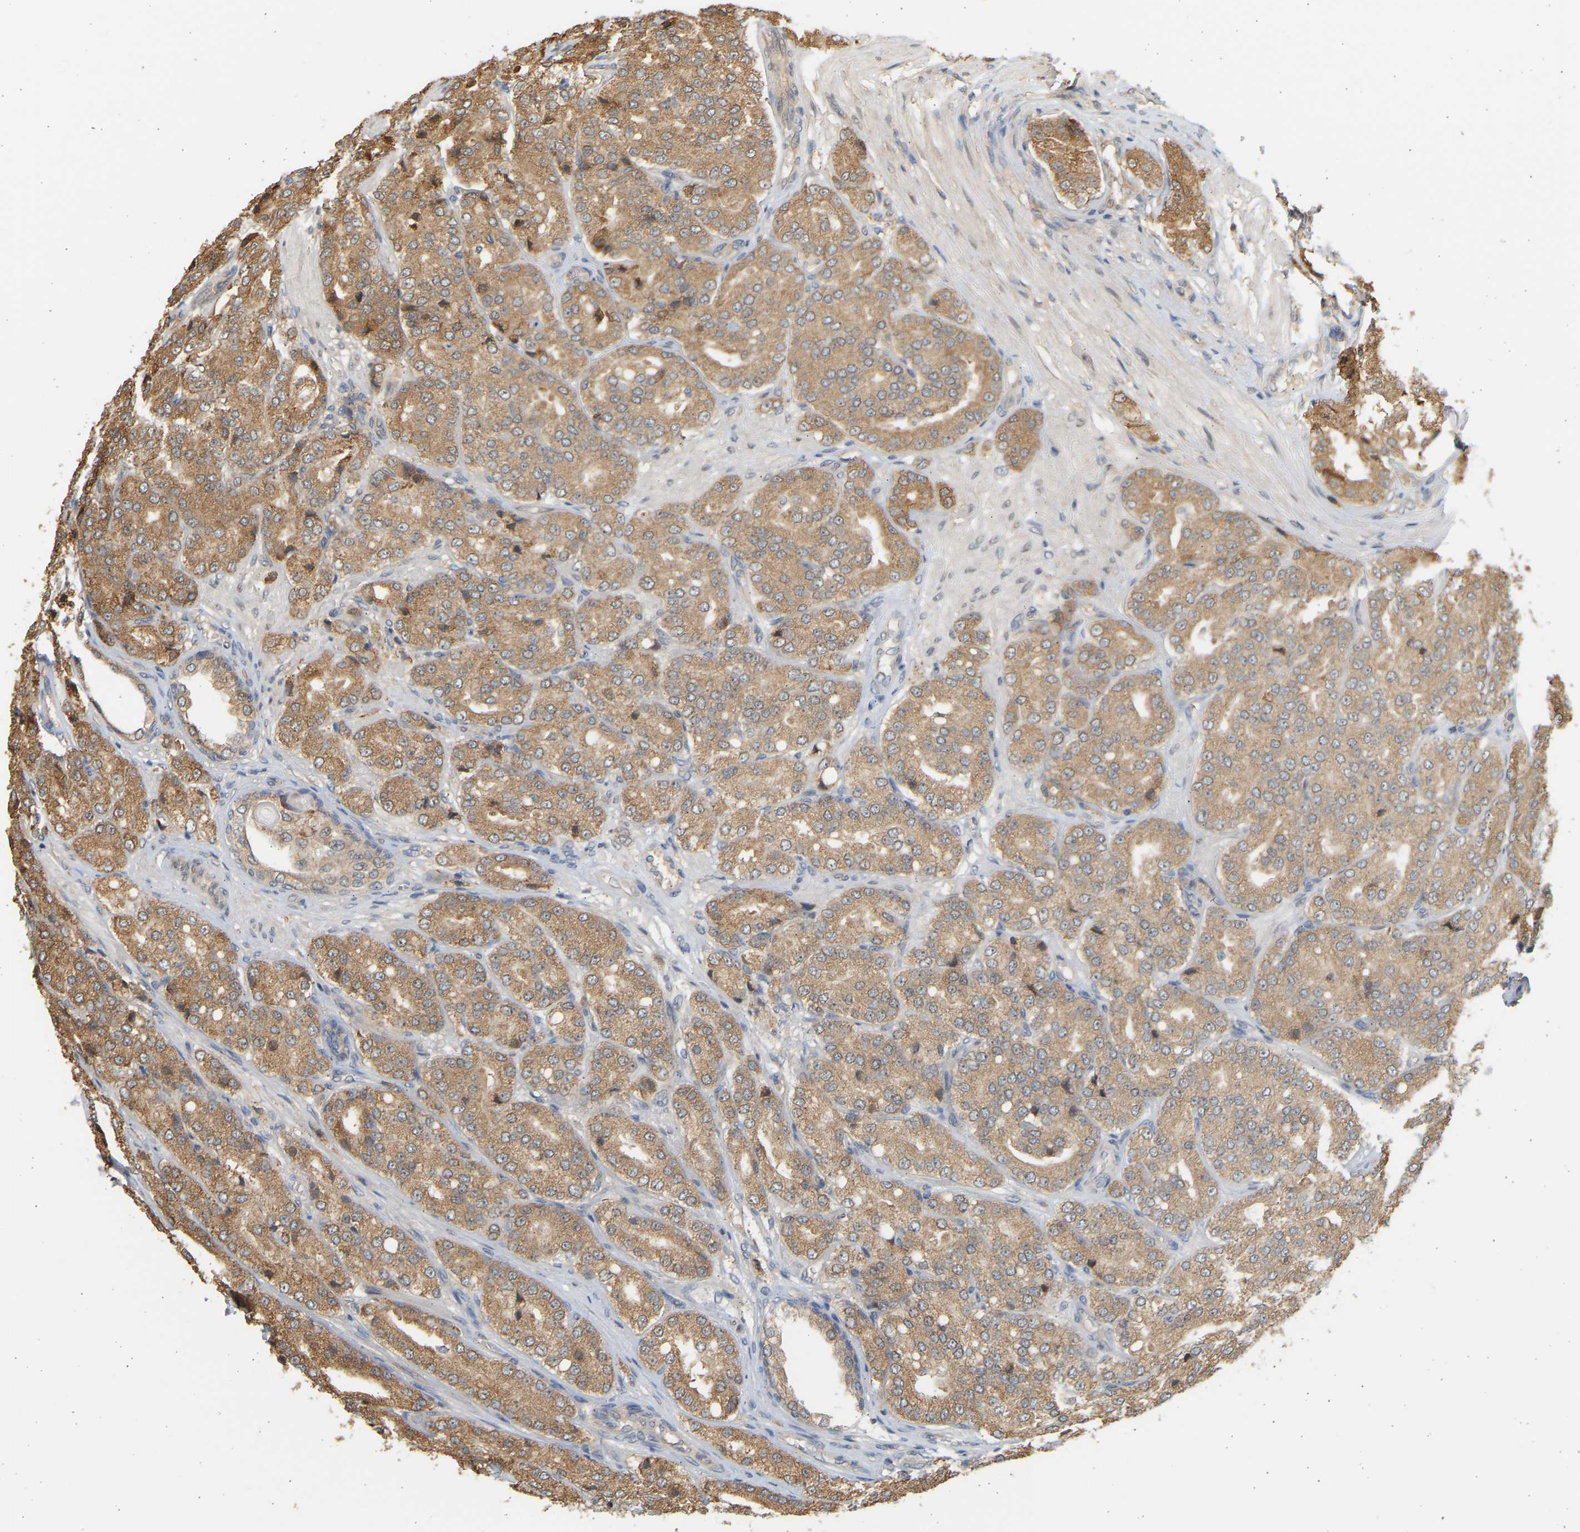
{"staining": {"intensity": "moderate", "quantity": ">75%", "location": "cytoplasmic/membranous"}, "tissue": "prostate cancer", "cell_type": "Tumor cells", "image_type": "cancer", "snomed": [{"axis": "morphology", "description": "Adenocarcinoma, High grade"}, {"axis": "topography", "description": "Prostate"}], "caption": "Prostate cancer (high-grade adenocarcinoma) stained for a protein (brown) demonstrates moderate cytoplasmic/membranous positive positivity in approximately >75% of tumor cells.", "gene": "B4GALT6", "patient": {"sex": "male", "age": 65}}